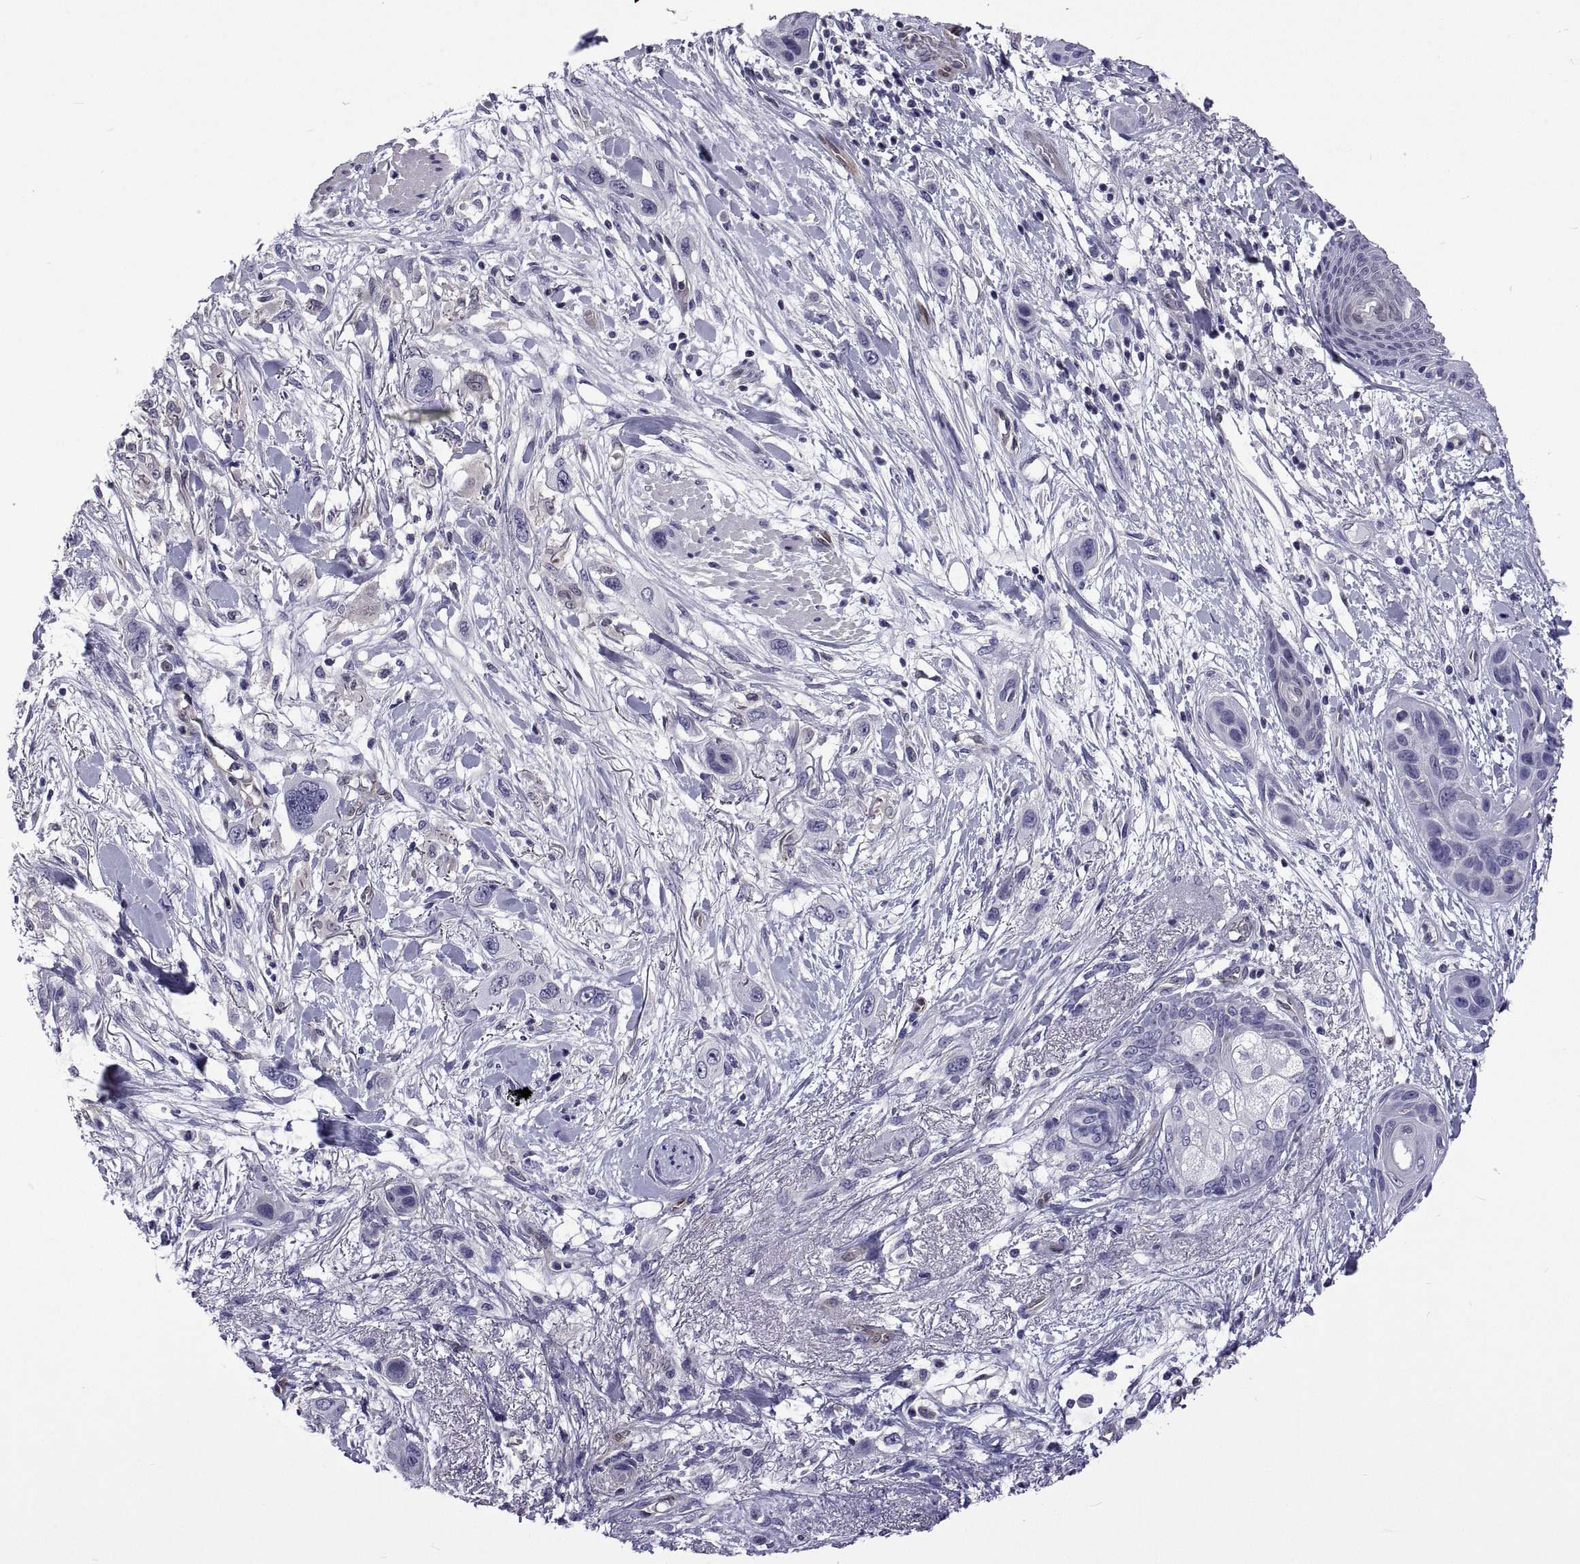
{"staining": {"intensity": "negative", "quantity": "none", "location": "none"}, "tissue": "skin cancer", "cell_type": "Tumor cells", "image_type": "cancer", "snomed": [{"axis": "morphology", "description": "Squamous cell carcinoma, NOS"}, {"axis": "topography", "description": "Skin"}], "caption": "High magnification brightfield microscopy of skin squamous cell carcinoma stained with DAB (brown) and counterstained with hematoxylin (blue): tumor cells show no significant staining.", "gene": "LCN9", "patient": {"sex": "male", "age": 79}}